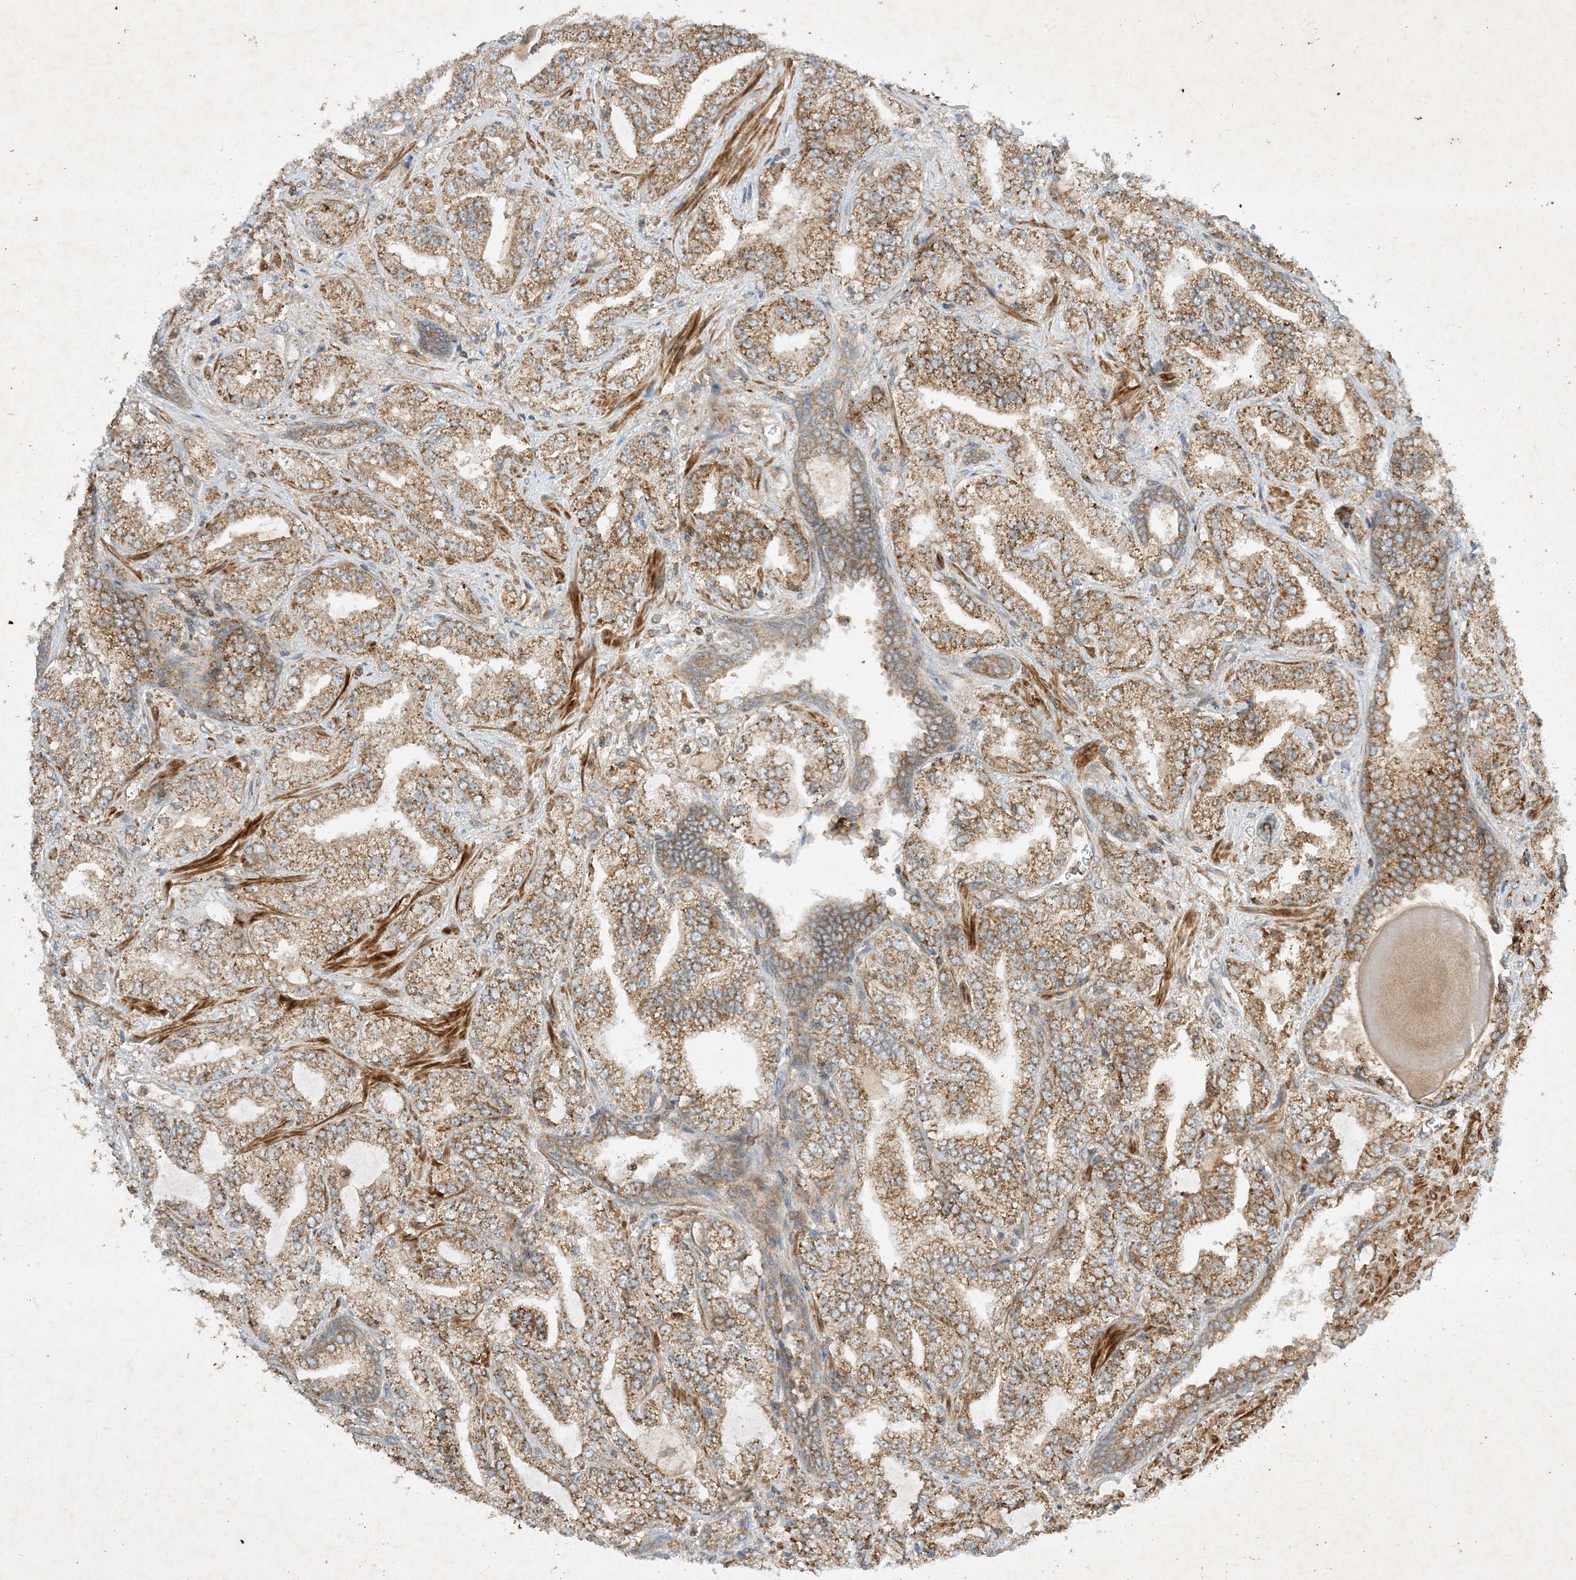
{"staining": {"intensity": "moderate", "quantity": ">75%", "location": "cytoplasmic/membranous"}, "tissue": "prostate cancer", "cell_type": "Tumor cells", "image_type": "cancer", "snomed": [{"axis": "morphology", "description": "Adenocarcinoma, High grade"}, {"axis": "topography", "description": "Prostate"}], "caption": "Protein staining demonstrates moderate cytoplasmic/membranous expression in about >75% of tumor cells in prostate high-grade adenocarcinoma.", "gene": "XRN1", "patient": {"sex": "male", "age": 64}}